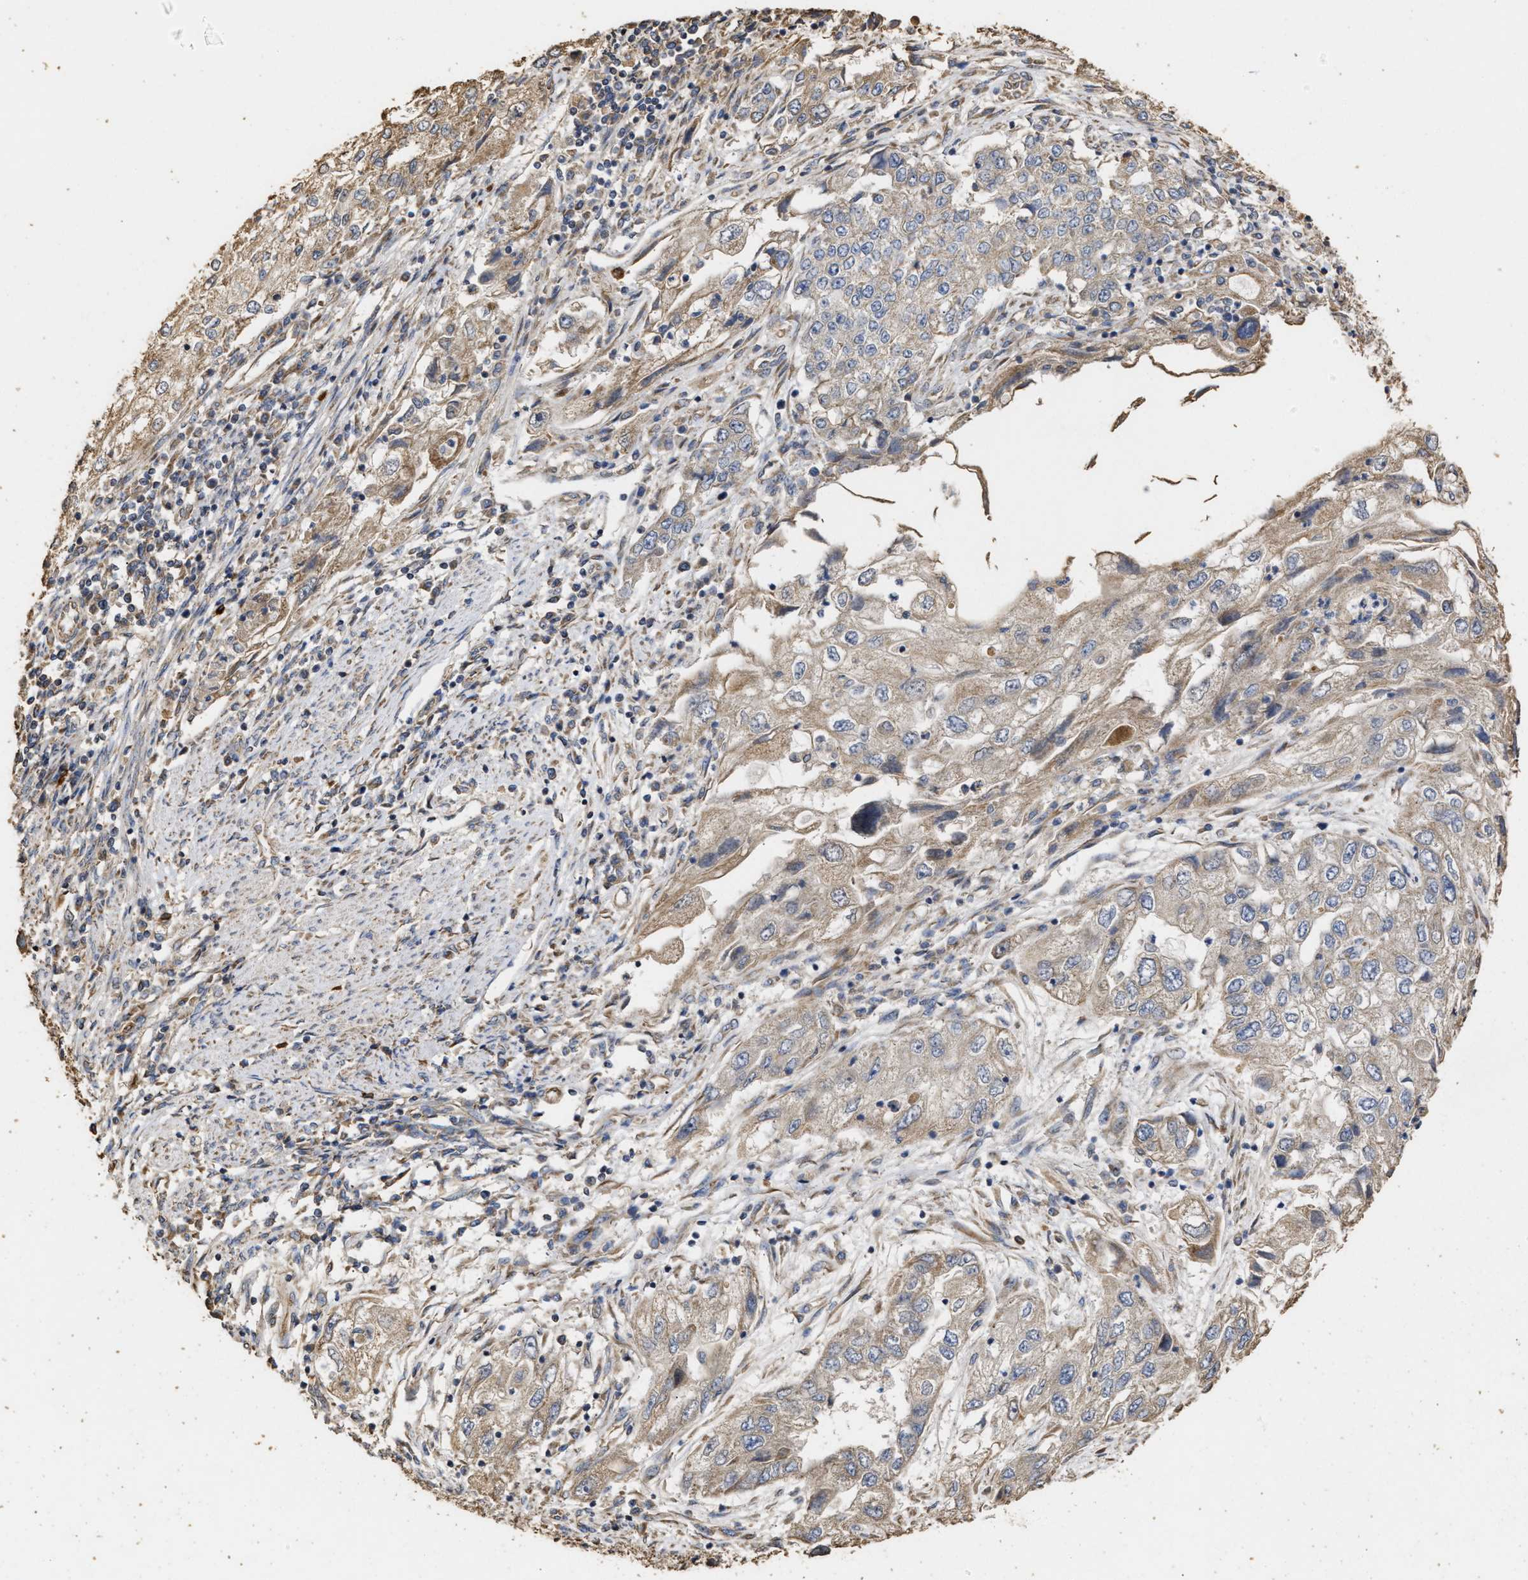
{"staining": {"intensity": "weak", "quantity": ">75%", "location": "cytoplasmic/membranous"}, "tissue": "endometrial cancer", "cell_type": "Tumor cells", "image_type": "cancer", "snomed": [{"axis": "morphology", "description": "Adenocarcinoma, NOS"}, {"axis": "topography", "description": "Endometrium"}], "caption": "The image demonstrates staining of adenocarcinoma (endometrial), revealing weak cytoplasmic/membranous protein expression (brown color) within tumor cells. (DAB = brown stain, brightfield microscopy at high magnification).", "gene": "NAV1", "patient": {"sex": "female", "age": 49}}